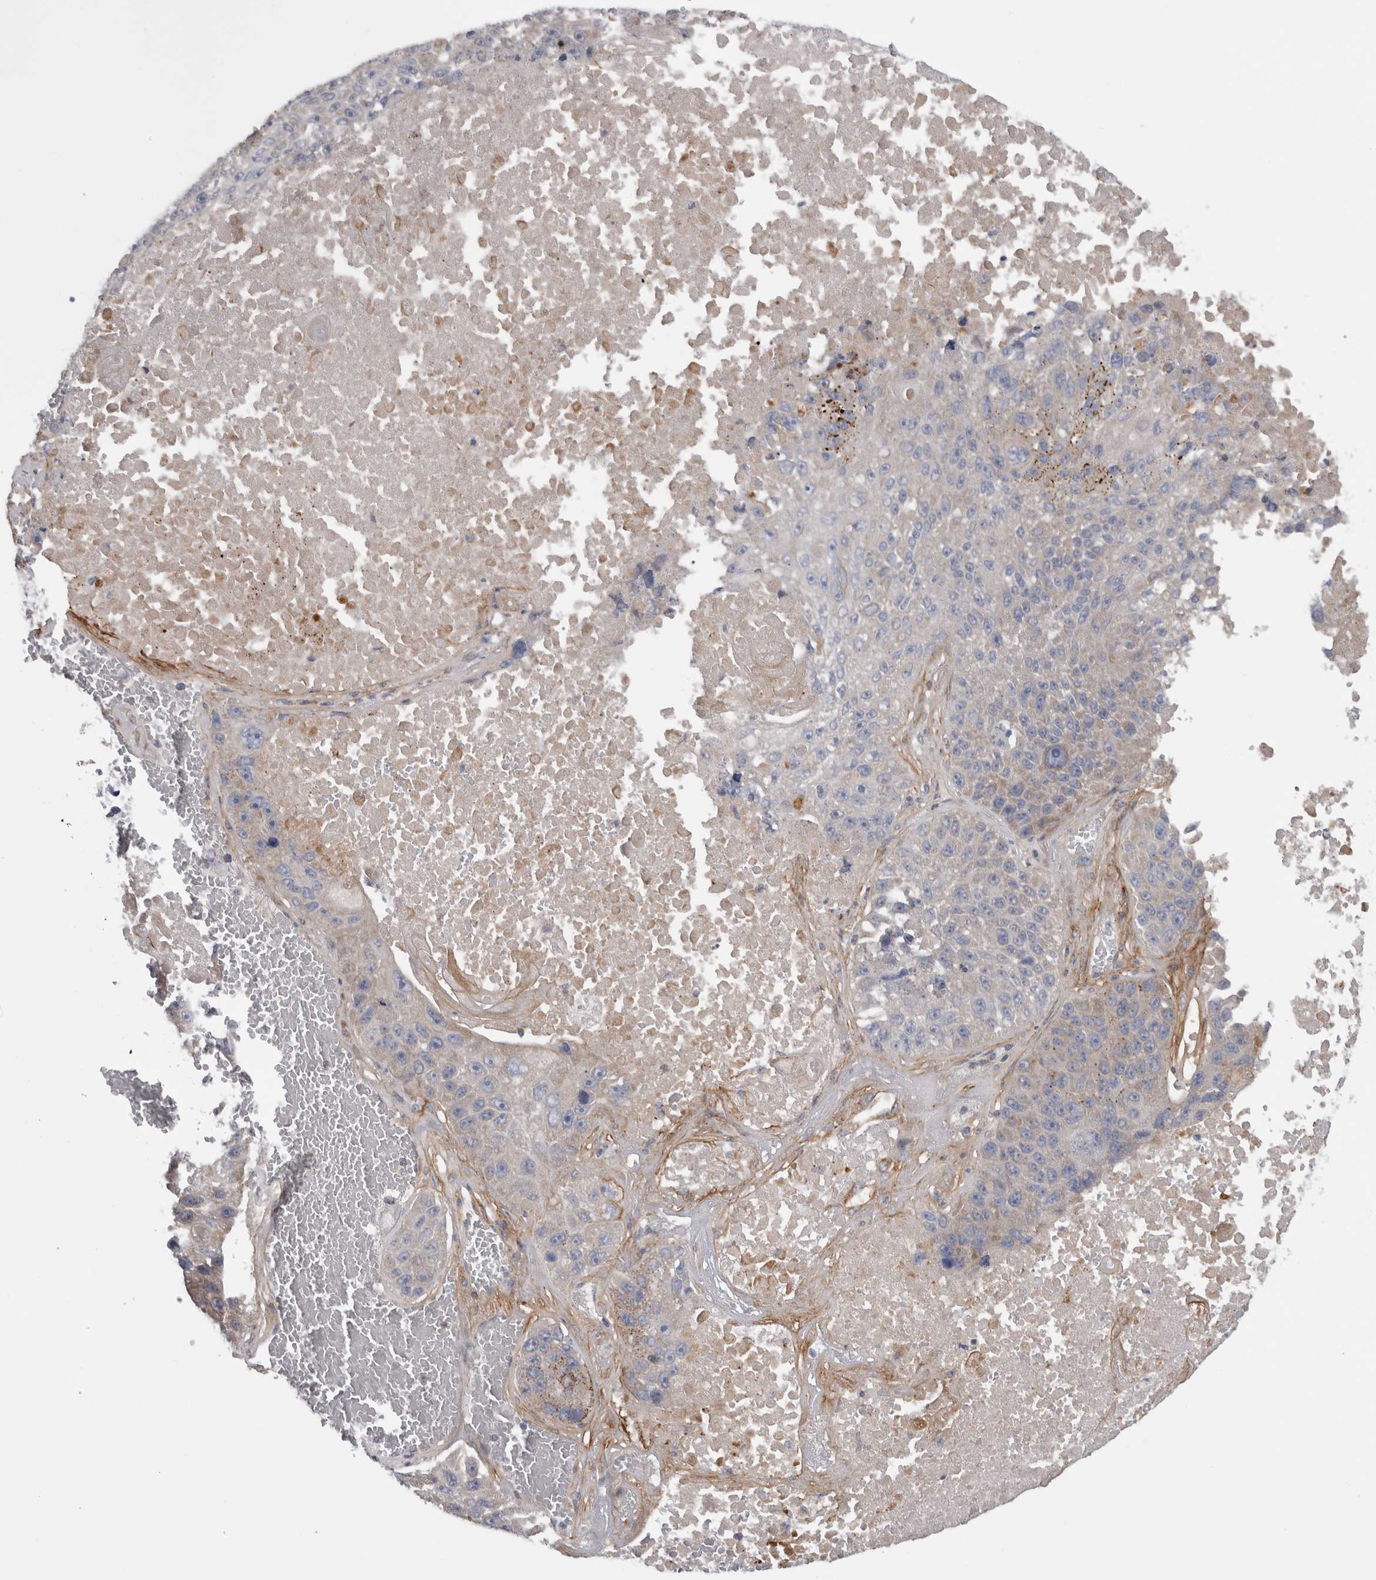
{"staining": {"intensity": "moderate", "quantity": "<25%", "location": "cytoplasmic/membranous"}, "tissue": "lung cancer", "cell_type": "Tumor cells", "image_type": "cancer", "snomed": [{"axis": "morphology", "description": "Squamous cell carcinoma, NOS"}, {"axis": "topography", "description": "Lung"}], "caption": "IHC of lung cancer (squamous cell carcinoma) shows low levels of moderate cytoplasmic/membranous expression in about <25% of tumor cells.", "gene": "ATXN2", "patient": {"sex": "male", "age": 61}}